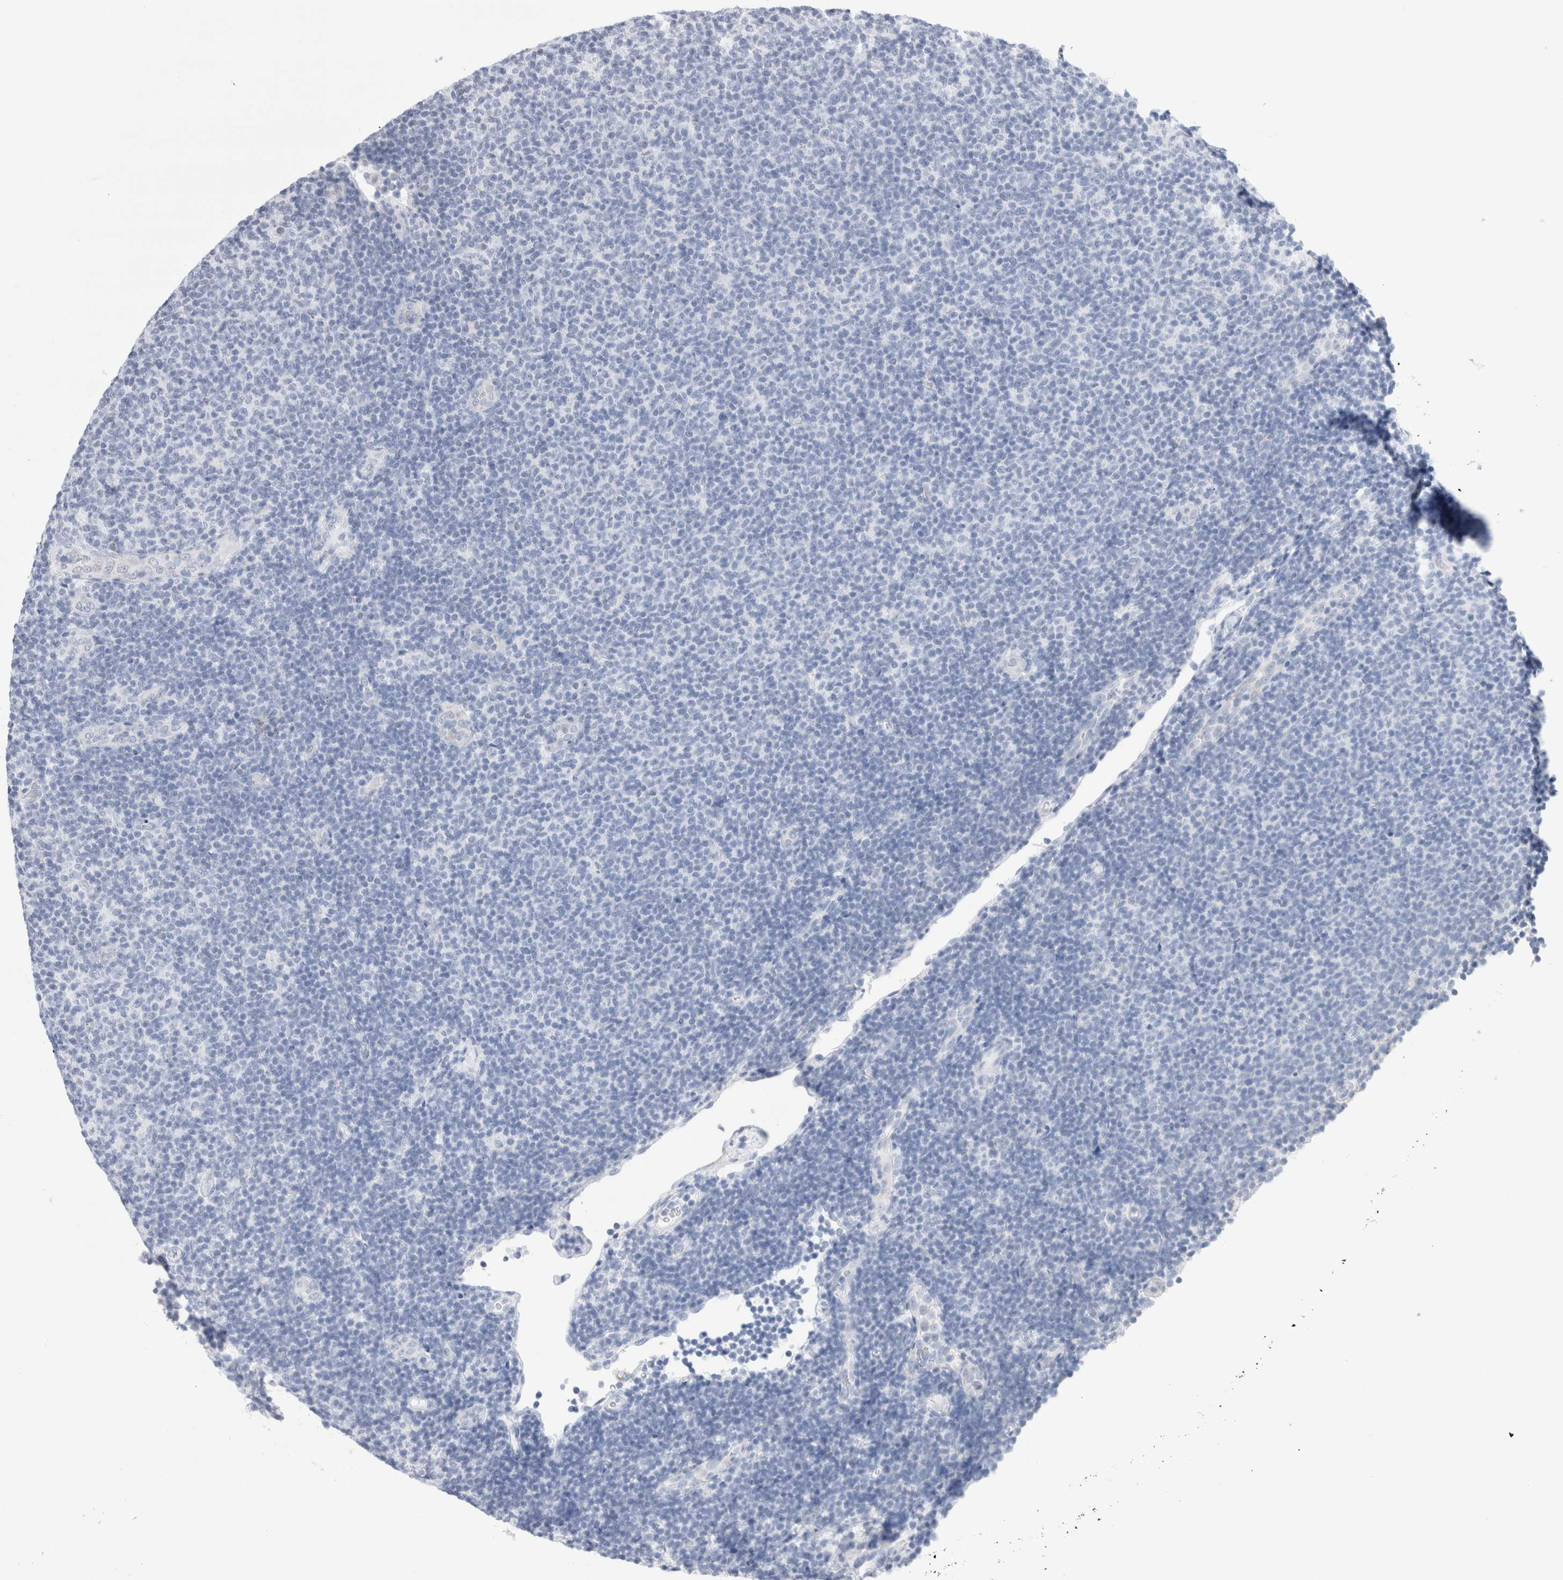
{"staining": {"intensity": "negative", "quantity": "none", "location": "none"}, "tissue": "lymphoma", "cell_type": "Tumor cells", "image_type": "cancer", "snomed": [{"axis": "morphology", "description": "Malignant lymphoma, non-Hodgkin's type, Low grade"}, {"axis": "topography", "description": "Lymph node"}], "caption": "DAB (3,3'-diaminobenzidine) immunohistochemical staining of human malignant lymphoma, non-Hodgkin's type (low-grade) reveals no significant staining in tumor cells.", "gene": "ECHDC2", "patient": {"sex": "male", "age": 66}}